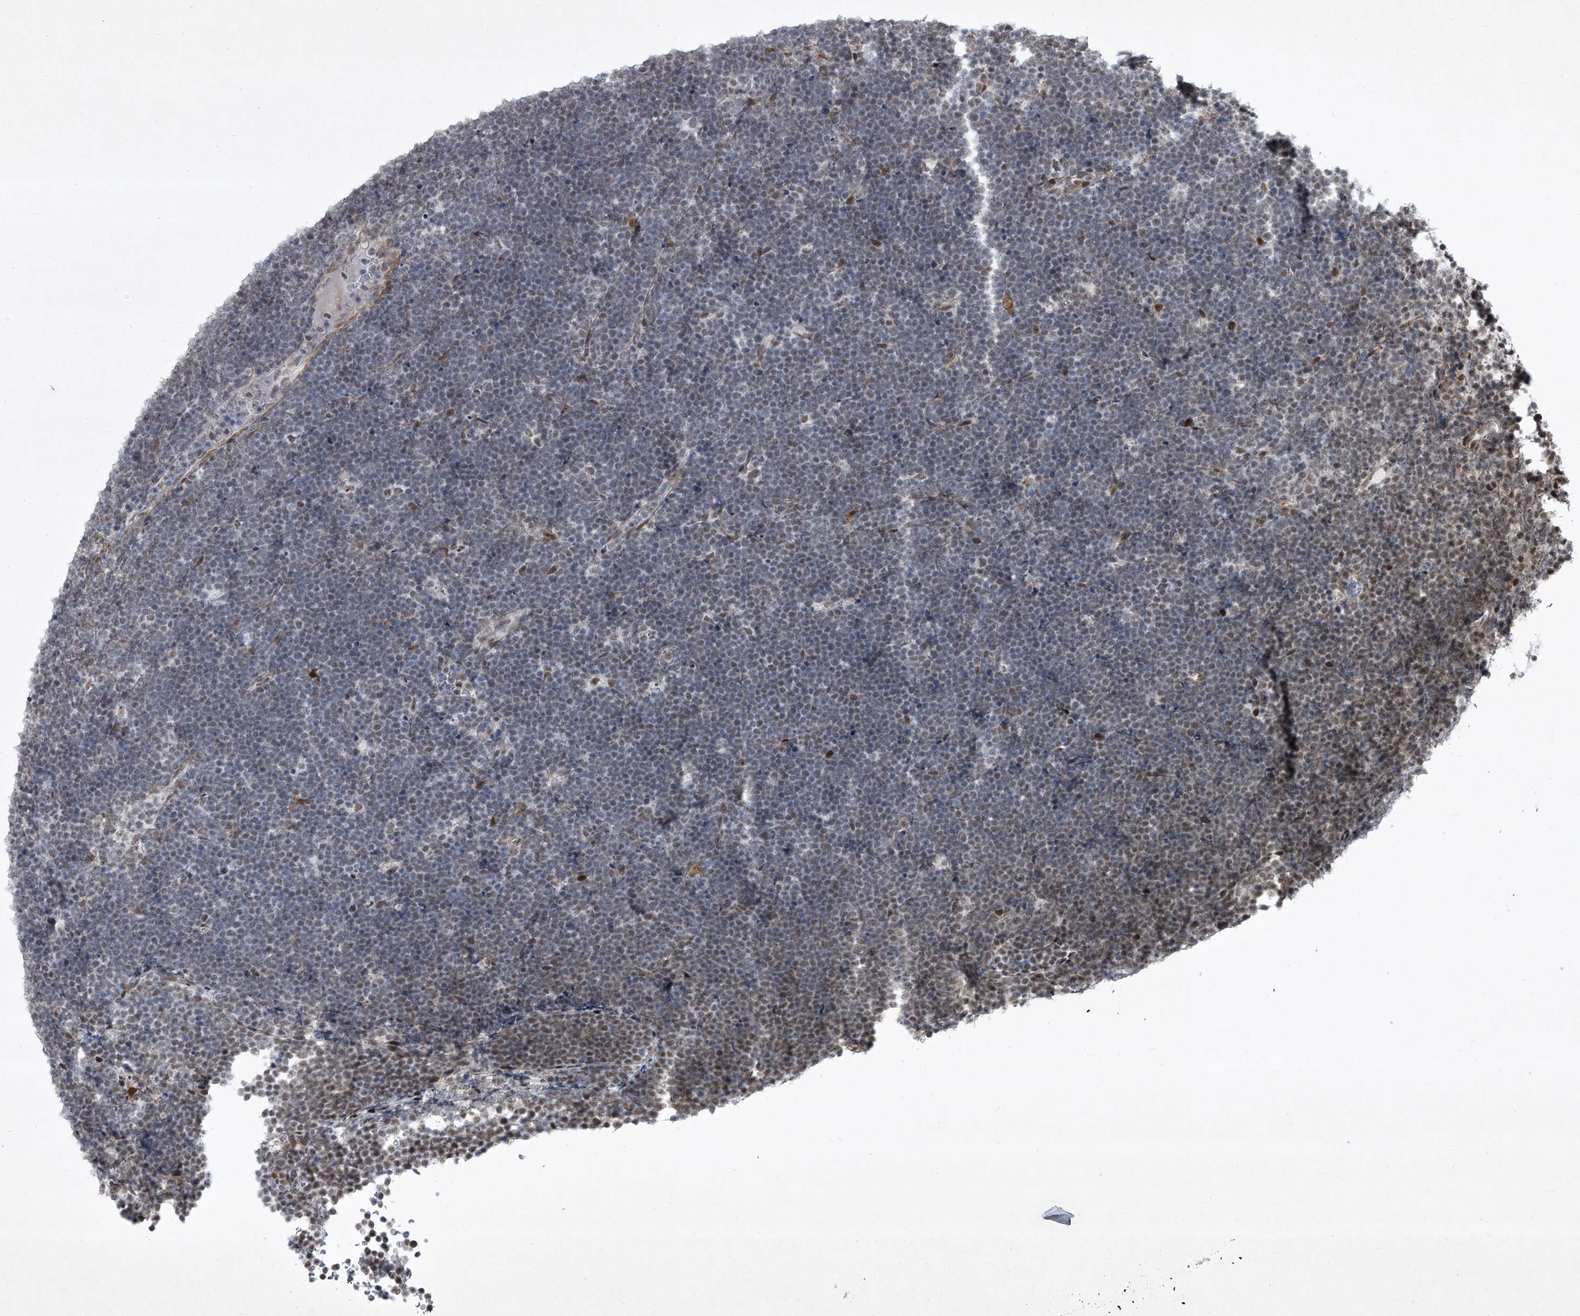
{"staining": {"intensity": "weak", "quantity": "<25%", "location": "nuclear"}, "tissue": "lymphoma", "cell_type": "Tumor cells", "image_type": "cancer", "snomed": [{"axis": "morphology", "description": "Malignant lymphoma, non-Hodgkin's type, High grade"}, {"axis": "topography", "description": "Lymph node"}], "caption": "Immunohistochemistry of lymphoma demonstrates no positivity in tumor cells. (Immunohistochemistry, brightfield microscopy, high magnification).", "gene": "MLLT1", "patient": {"sex": "male", "age": 13}}